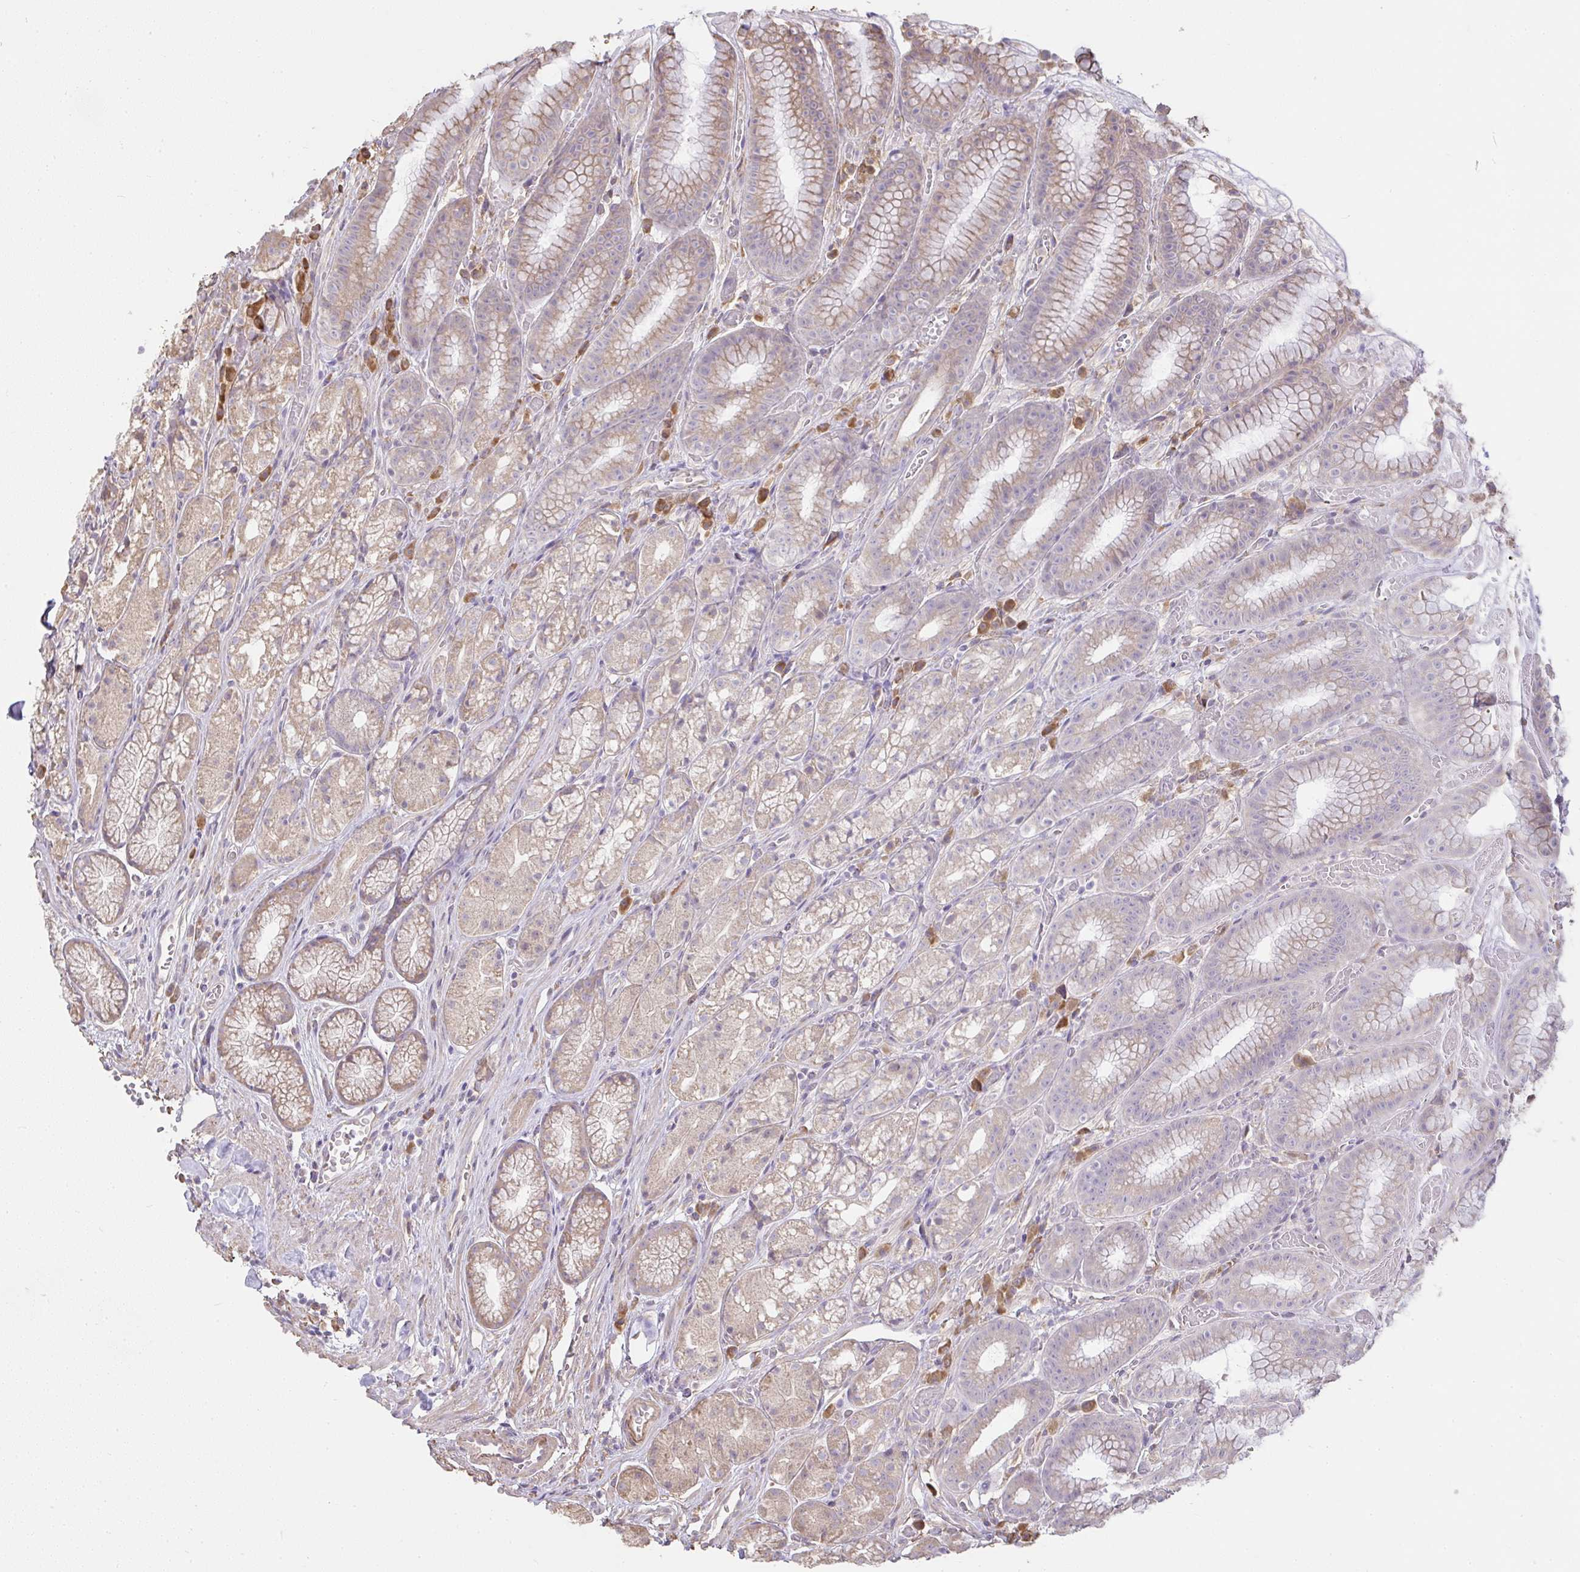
{"staining": {"intensity": "weak", "quantity": ">75%", "location": "cytoplasmic/membranous"}, "tissue": "stomach", "cell_type": "Glandular cells", "image_type": "normal", "snomed": [{"axis": "morphology", "description": "Normal tissue, NOS"}, {"axis": "topography", "description": "Smooth muscle"}, {"axis": "topography", "description": "Stomach"}], "caption": "A high-resolution histopathology image shows immunohistochemistry staining of normal stomach, which exhibits weak cytoplasmic/membranous positivity in approximately >75% of glandular cells.", "gene": "BRINP3", "patient": {"sex": "male", "age": 70}}